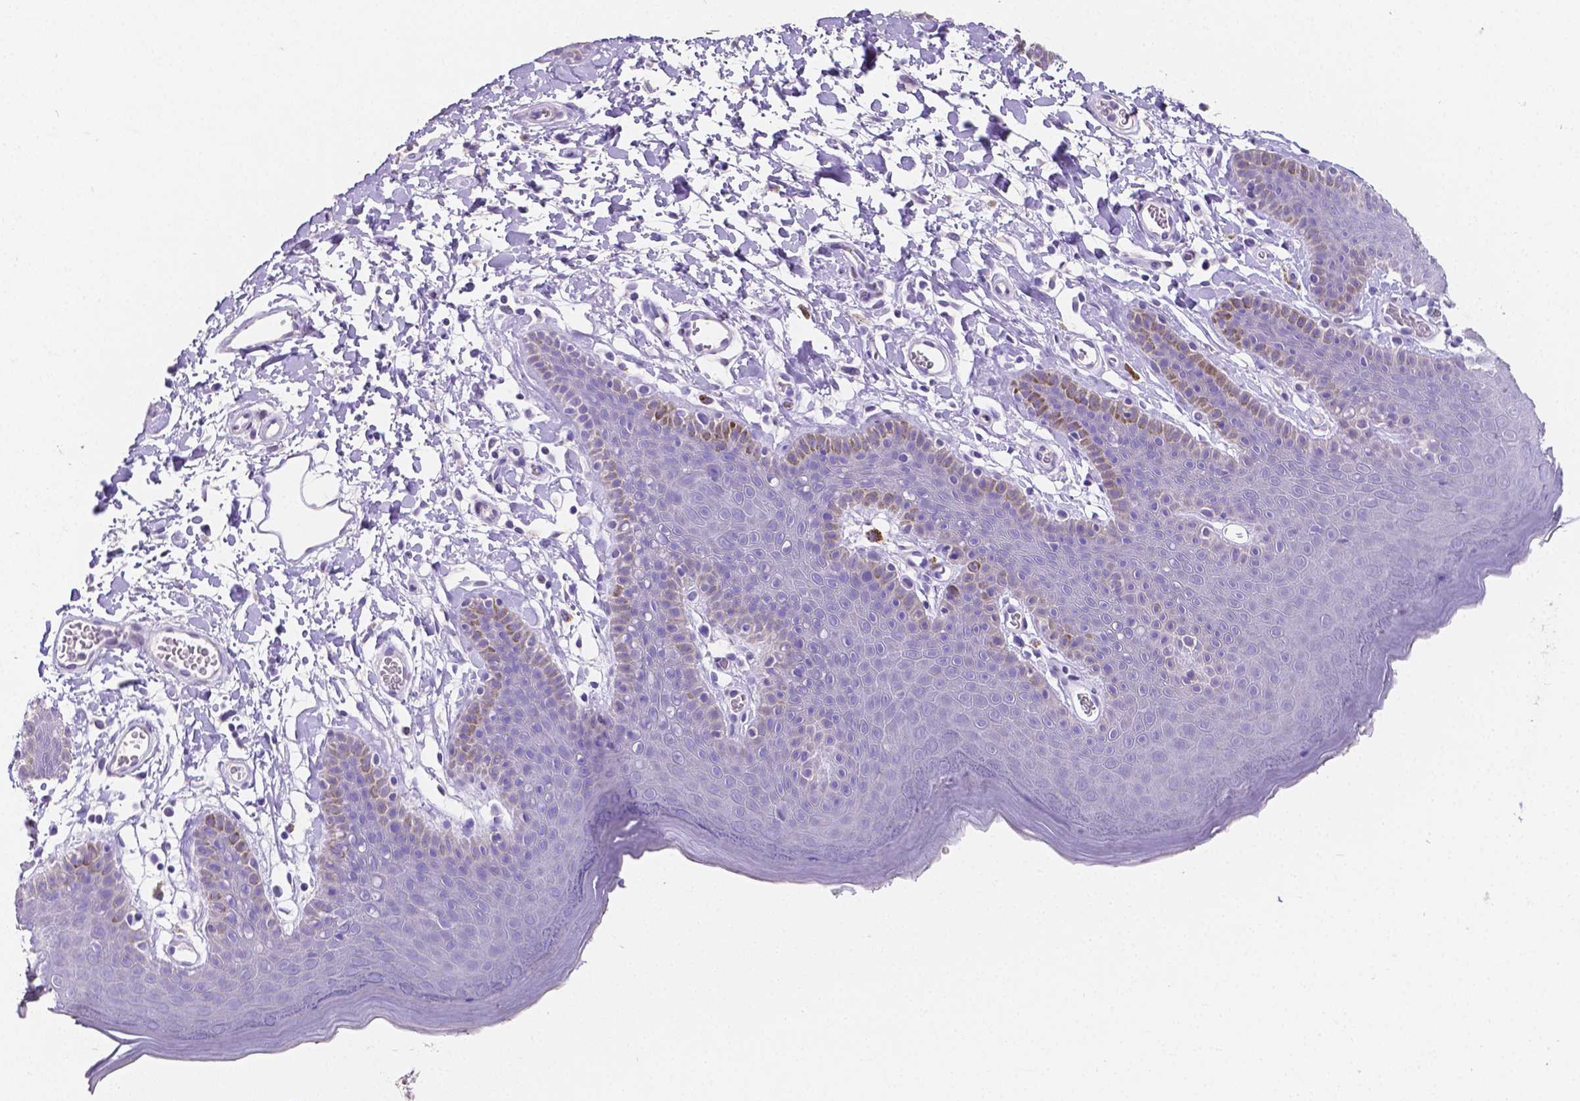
{"staining": {"intensity": "negative", "quantity": "none", "location": "none"}, "tissue": "skin", "cell_type": "Epidermal cells", "image_type": "normal", "snomed": [{"axis": "morphology", "description": "Normal tissue, NOS"}, {"axis": "topography", "description": "Anal"}], "caption": "The micrograph shows no significant staining in epidermal cells of skin.", "gene": "SATB2", "patient": {"sex": "male", "age": 53}}